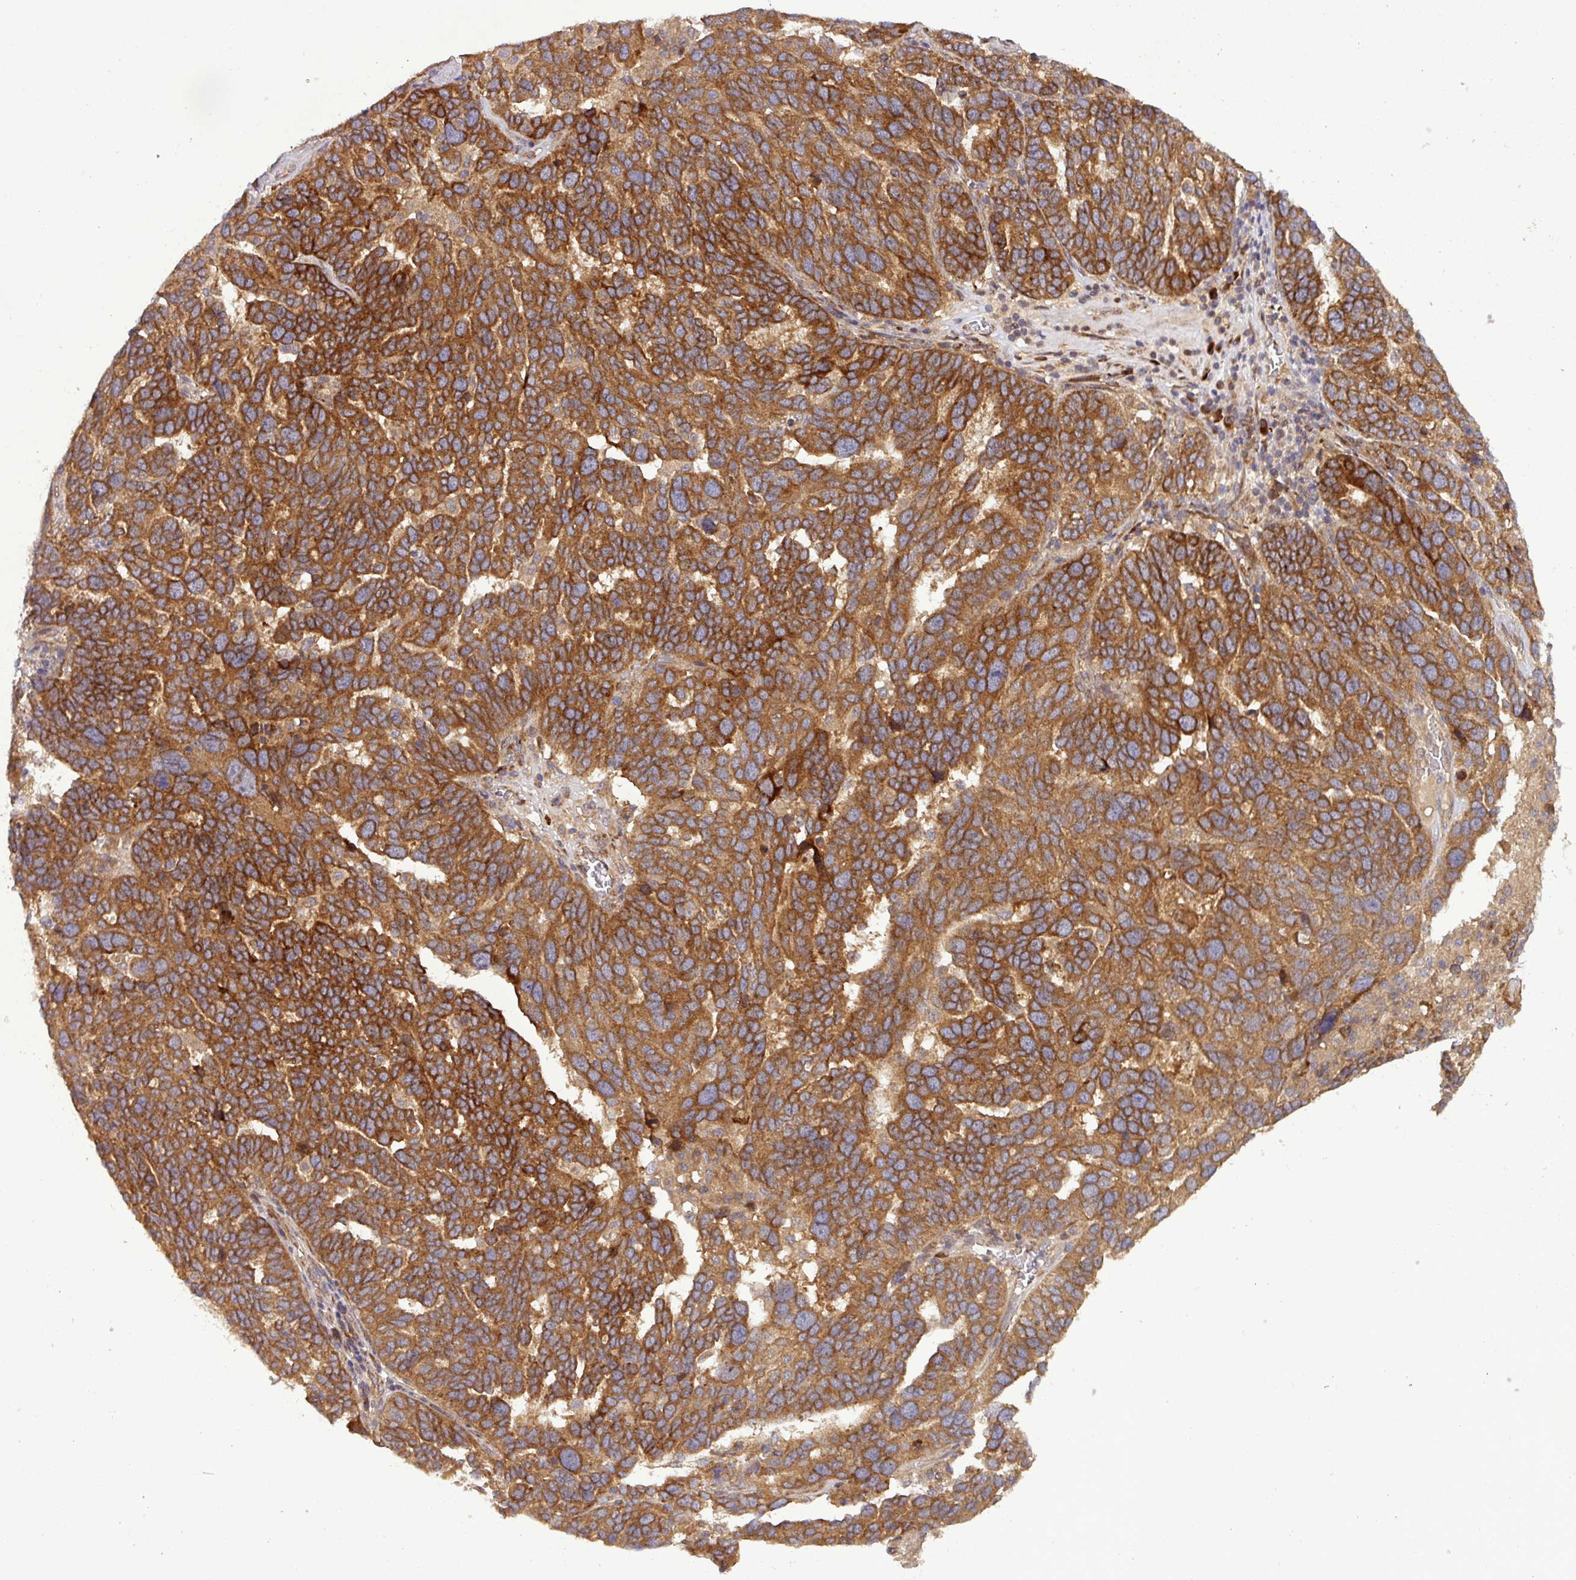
{"staining": {"intensity": "strong", "quantity": ">75%", "location": "cytoplasmic/membranous"}, "tissue": "ovarian cancer", "cell_type": "Tumor cells", "image_type": "cancer", "snomed": [{"axis": "morphology", "description": "Cystadenocarcinoma, serous, NOS"}, {"axis": "topography", "description": "Ovary"}], "caption": "Serous cystadenocarcinoma (ovarian) was stained to show a protein in brown. There is high levels of strong cytoplasmic/membranous positivity in about >75% of tumor cells.", "gene": "ART1", "patient": {"sex": "female", "age": 59}}